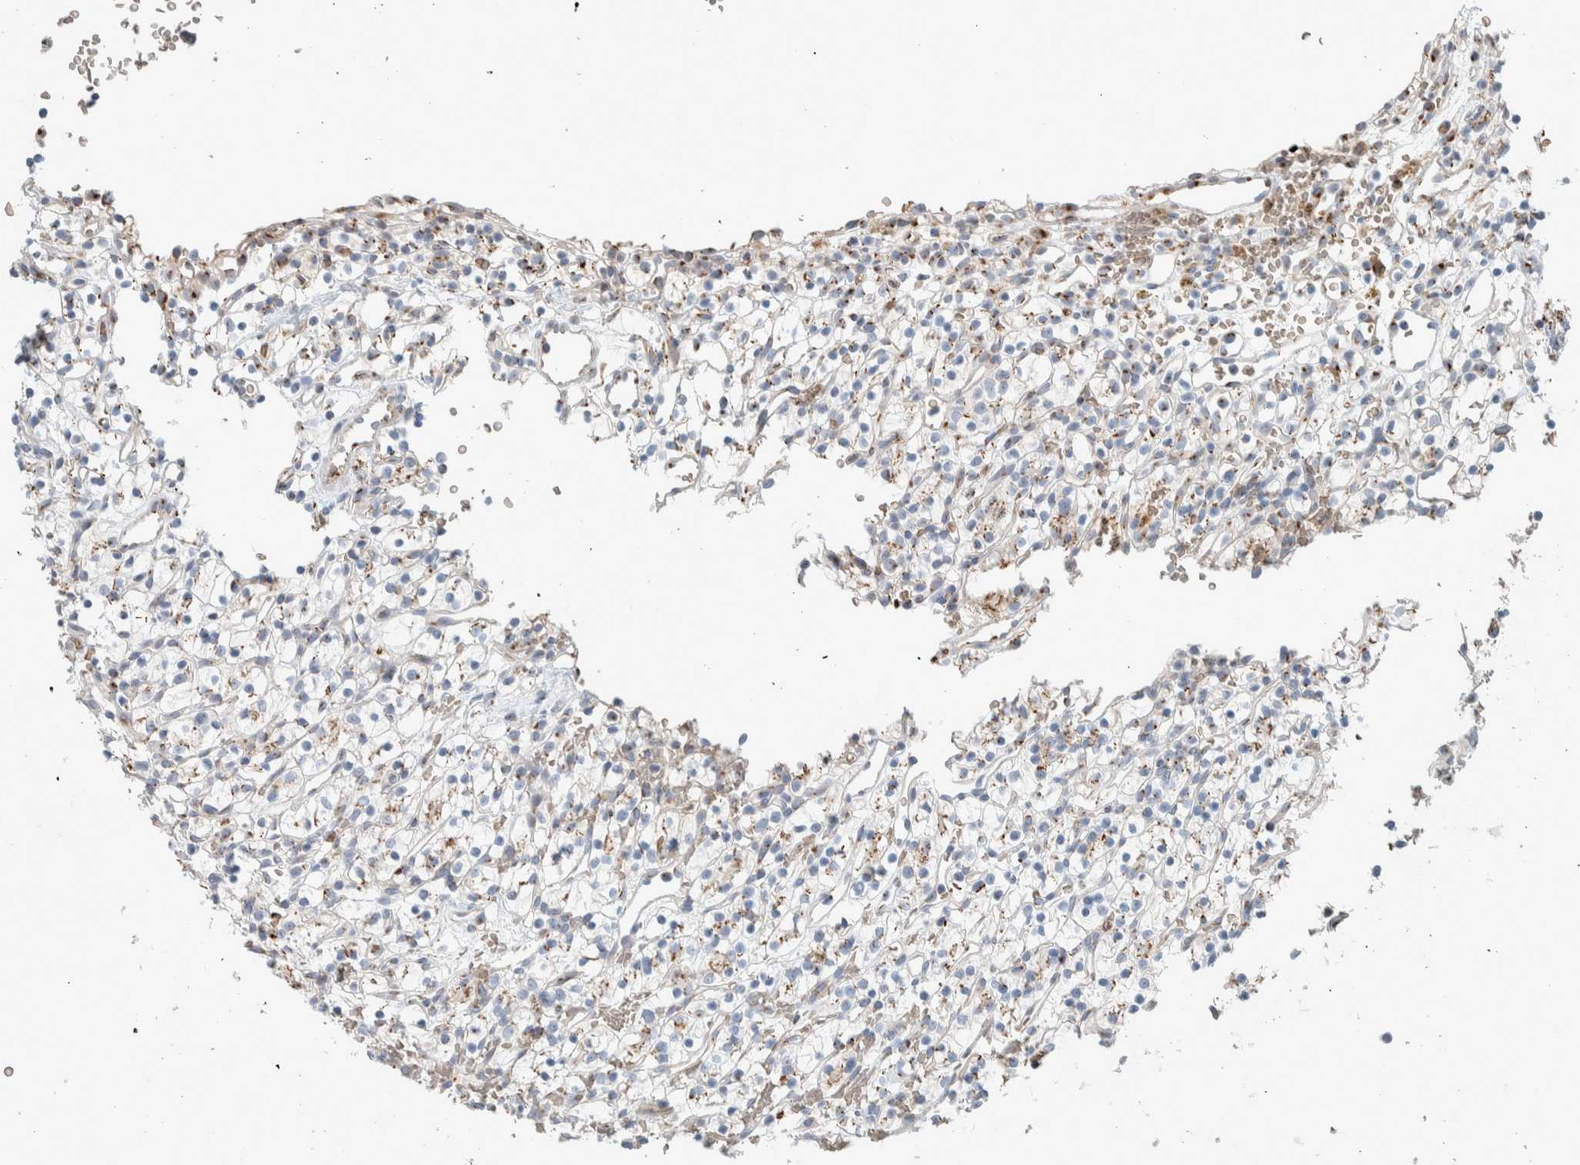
{"staining": {"intensity": "weak", "quantity": ">75%", "location": "cytoplasmic/membranous"}, "tissue": "renal cancer", "cell_type": "Tumor cells", "image_type": "cancer", "snomed": [{"axis": "morphology", "description": "Adenocarcinoma, NOS"}, {"axis": "topography", "description": "Kidney"}], "caption": "The immunohistochemical stain labels weak cytoplasmic/membranous positivity in tumor cells of renal cancer tissue.", "gene": "SLC38A10", "patient": {"sex": "female", "age": 57}}